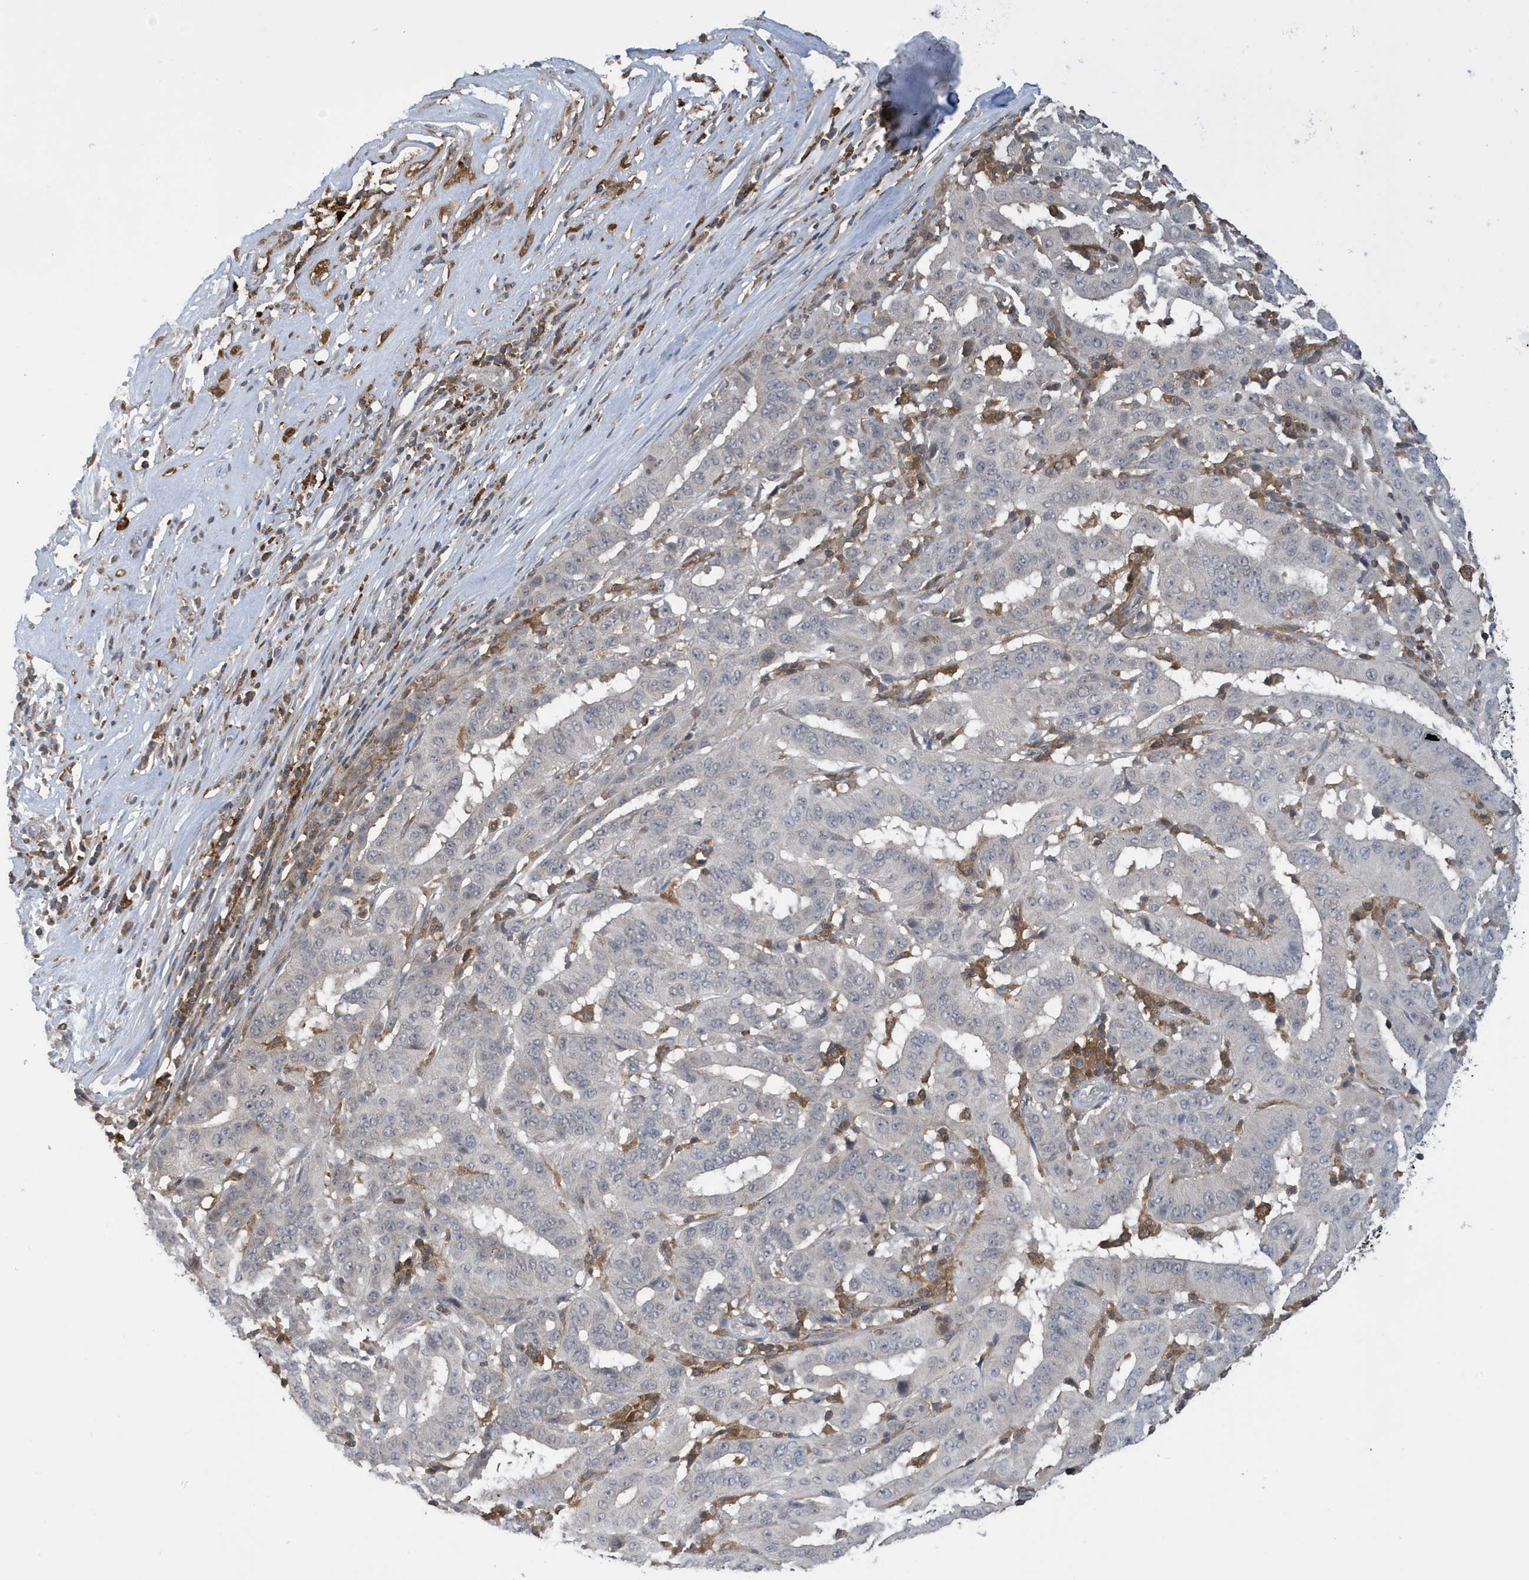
{"staining": {"intensity": "negative", "quantity": "none", "location": "none"}, "tissue": "pancreatic cancer", "cell_type": "Tumor cells", "image_type": "cancer", "snomed": [{"axis": "morphology", "description": "Adenocarcinoma, NOS"}, {"axis": "topography", "description": "Pancreas"}], "caption": "An immunohistochemistry (IHC) image of adenocarcinoma (pancreatic) is shown. There is no staining in tumor cells of adenocarcinoma (pancreatic).", "gene": "NSUN3", "patient": {"sex": "male", "age": 63}}